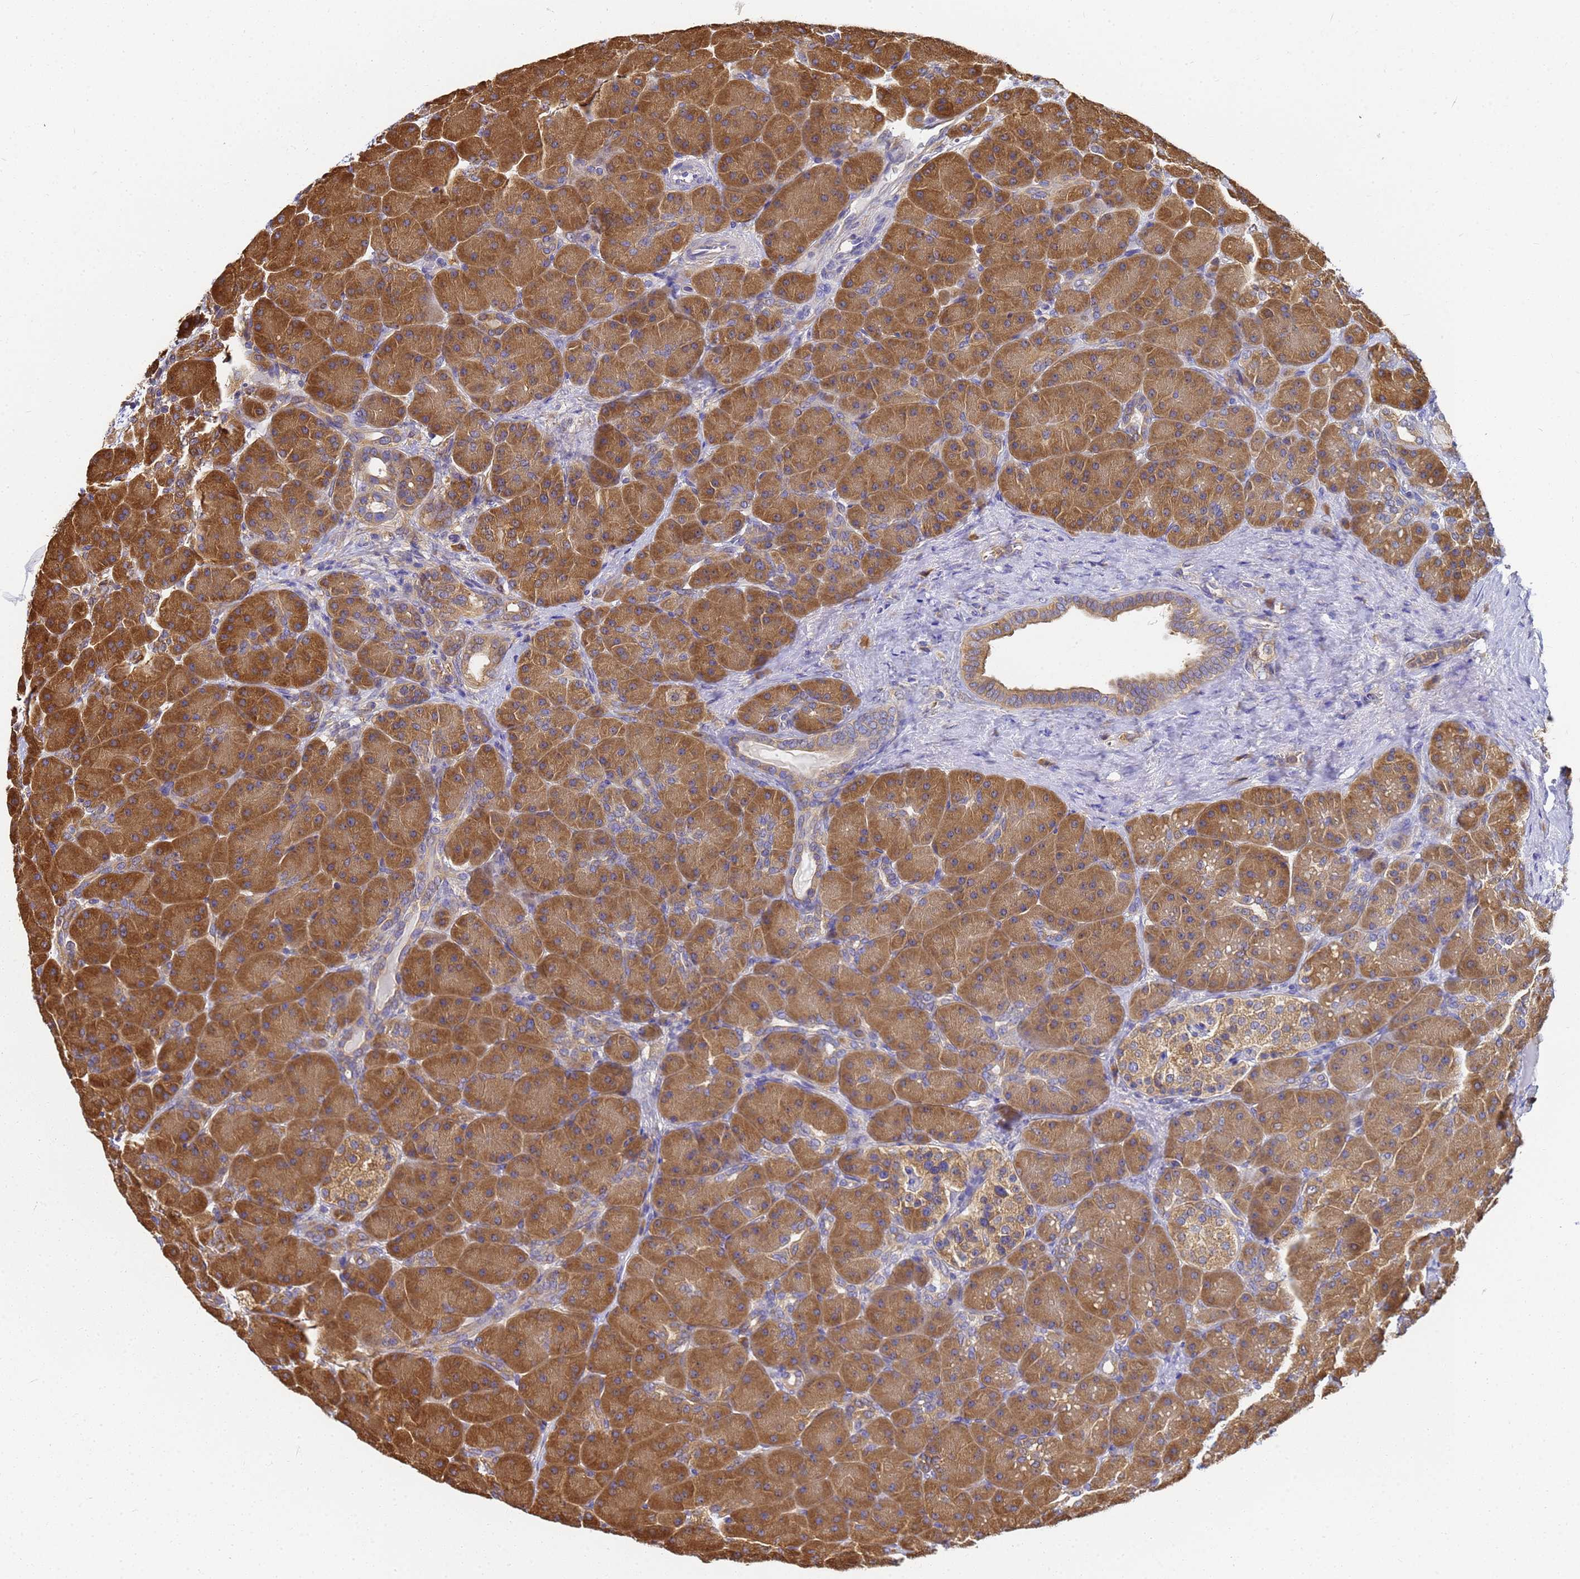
{"staining": {"intensity": "moderate", "quantity": ">75%", "location": "cytoplasmic/membranous"}, "tissue": "pancreas", "cell_type": "Exocrine glandular cells", "image_type": "normal", "snomed": [{"axis": "morphology", "description": "Normal tissue, NOS"}, {"axis": "topography", "description": "Pancreas"}], "caption": "An image of pancreas stained for a protein exhibits moderate cytoplasmic/membranous brown staining in exocrine glandular cells. (brown staining indicates protein expression, while blue staining denotes nuclei).", "gene": "NME1", "patient": {"sex": "male", "age": 66}}